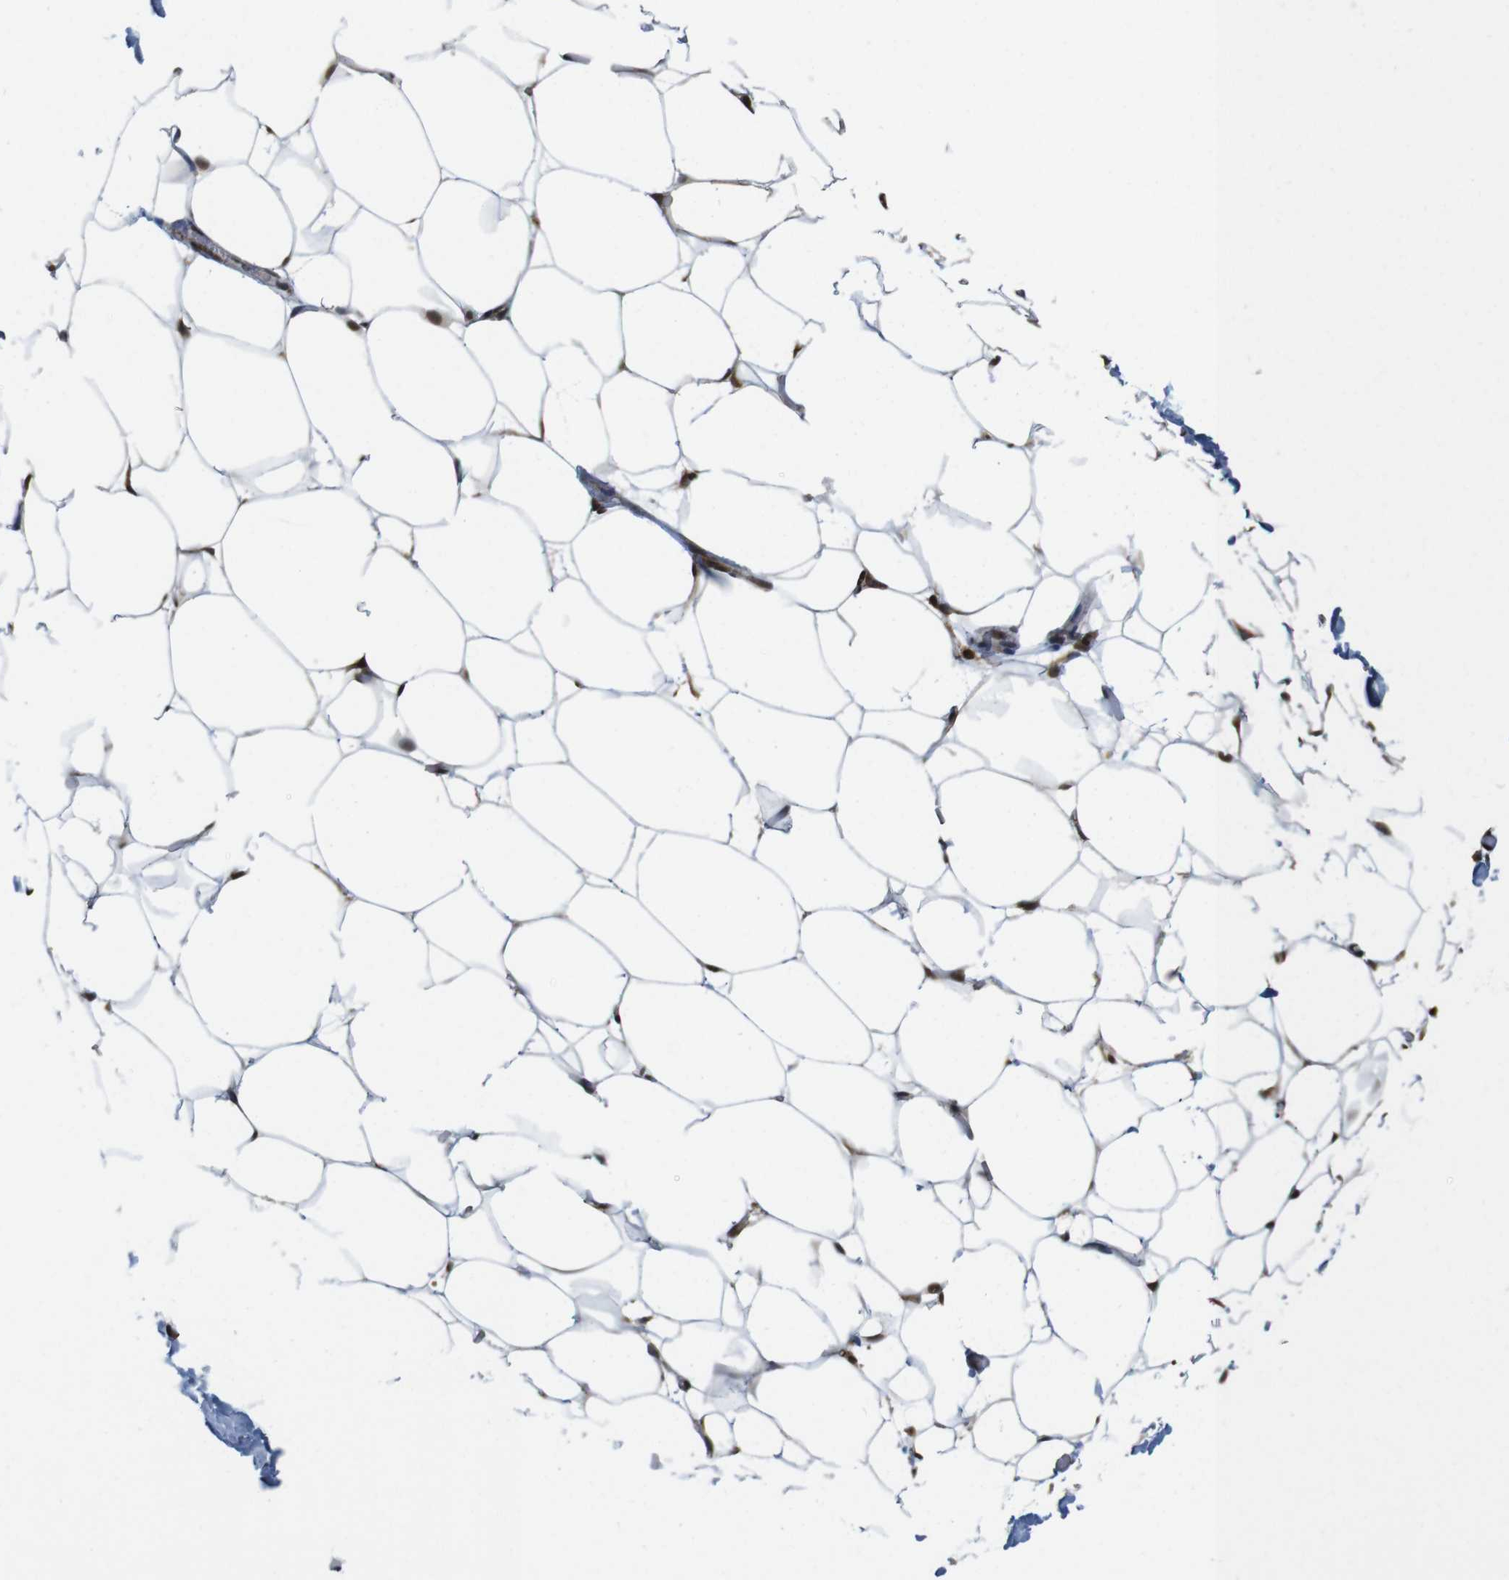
{"staining": {"intensity": "moderate", "quantity": ">75%", "location": "cytoplasmic/membranous"}, "tissue": "adipose tissue", "cell_type": "Adipocytes", "image_type": "normal", "snomed": [{"axis": "morphology", "description": "Normal tissue, NOS"}, {"axis": "topography", "description": "Breast"}, {"axis": "topography", "description": "Adipose tissue"}], "caption": "Immunohistochemistry of unremarkable human adipose tissue shows medium levels of moderate cytoplasmic/membranous staining in about >75% of adipocytes.", "gene": "EFCAB14", "patient": {"sex": "female", "age": 25}}